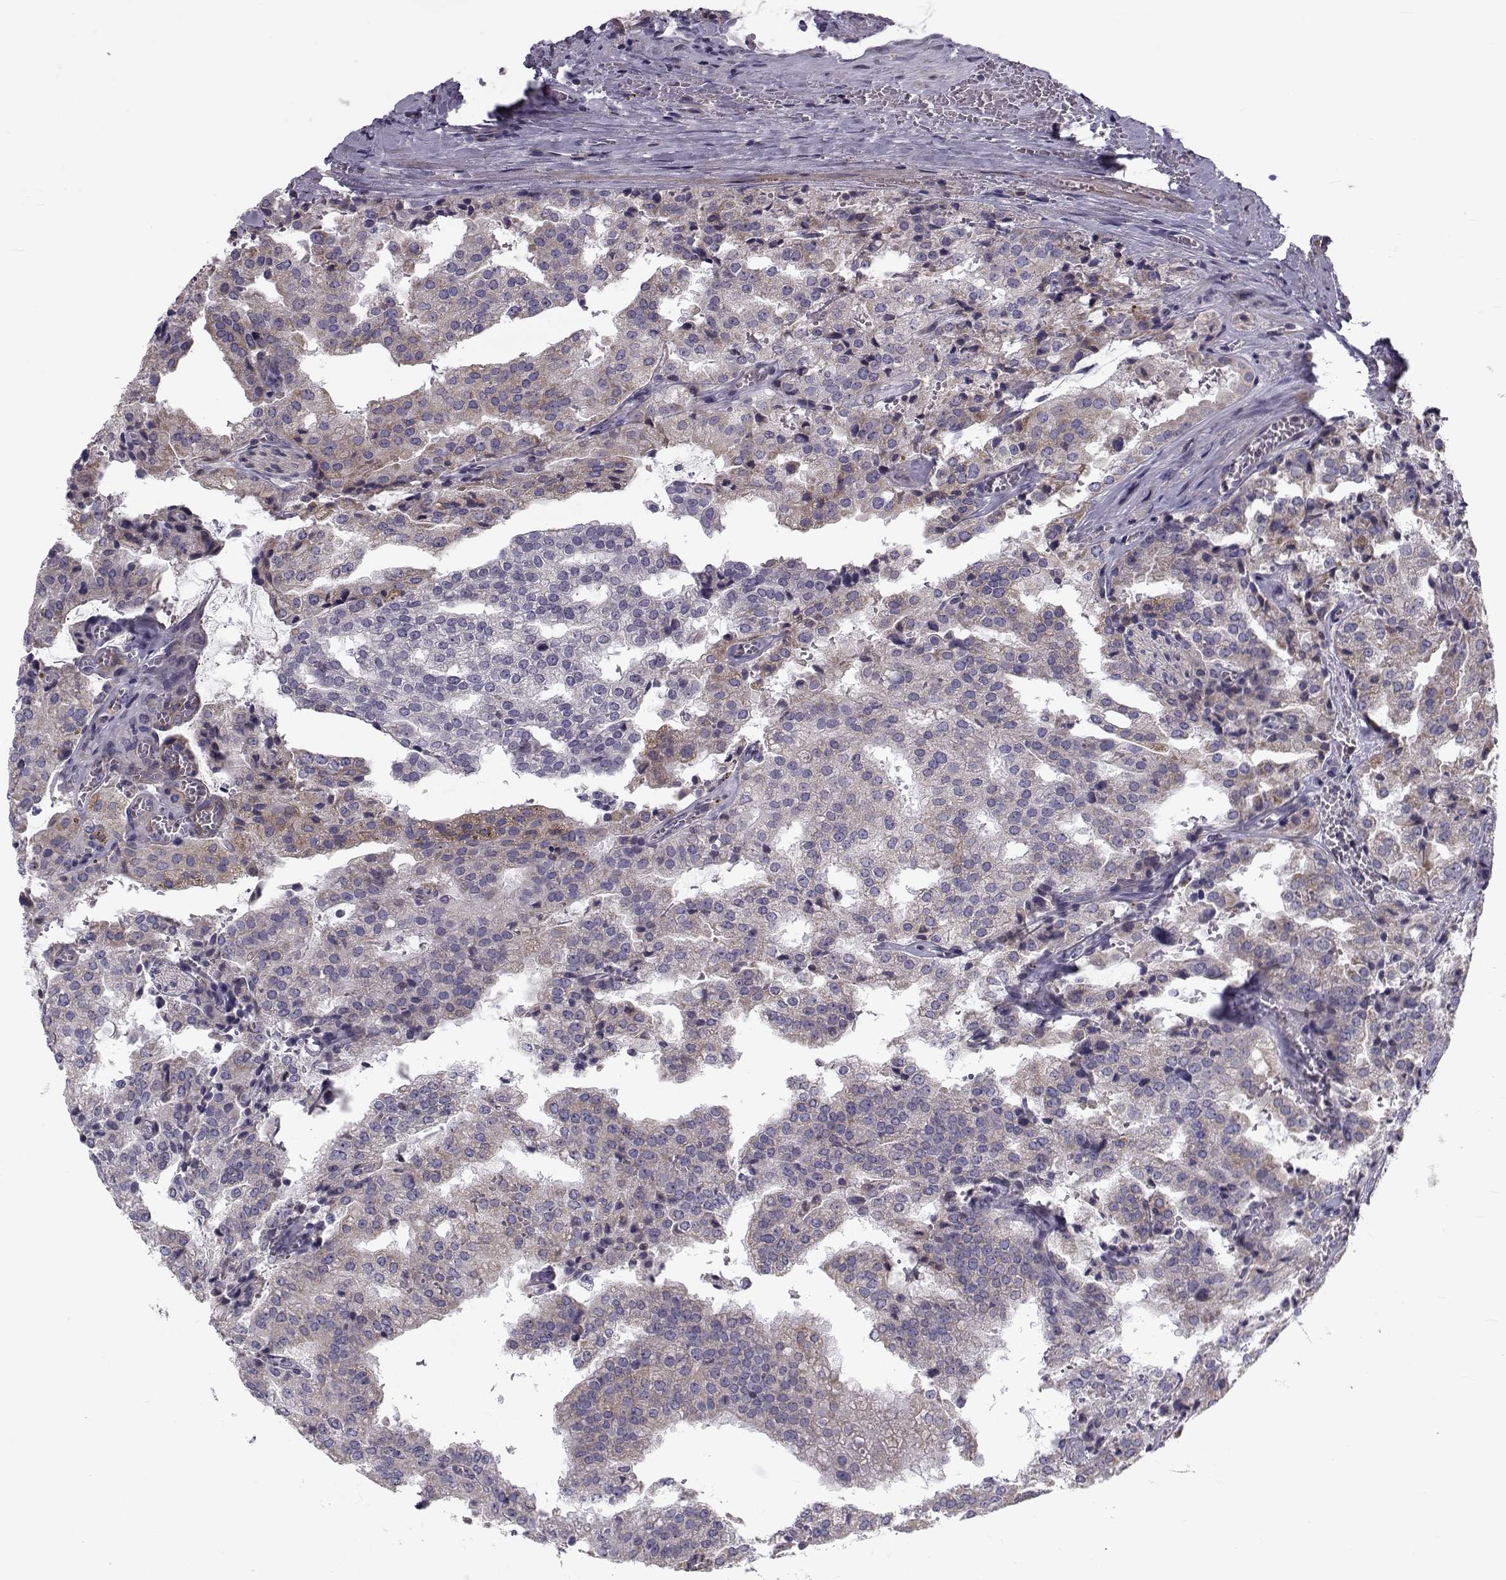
{"staining": {"intensity": "weak", "quantity": "25%-75%", "location": "cytoplasmic/membranous"}, "tissue": "prostate cancer", "cell_type": "Tumor cells", "image_type": "cancer", "snomed": [{"axis": "morphology", "description": "Adenocarcinoma, High grade"}, {"axis": "topography", "description": "Prostate"}], "caption": "There is low levels of weak cytoplasmic/membranous staining in tumor cells of adenocarcinoma (high-grade) (prostate), as demonstrated by immunohistochemical staining (brown color).", "gene": "LRRC27", "patient": {"sex": "male", "age": 68}}